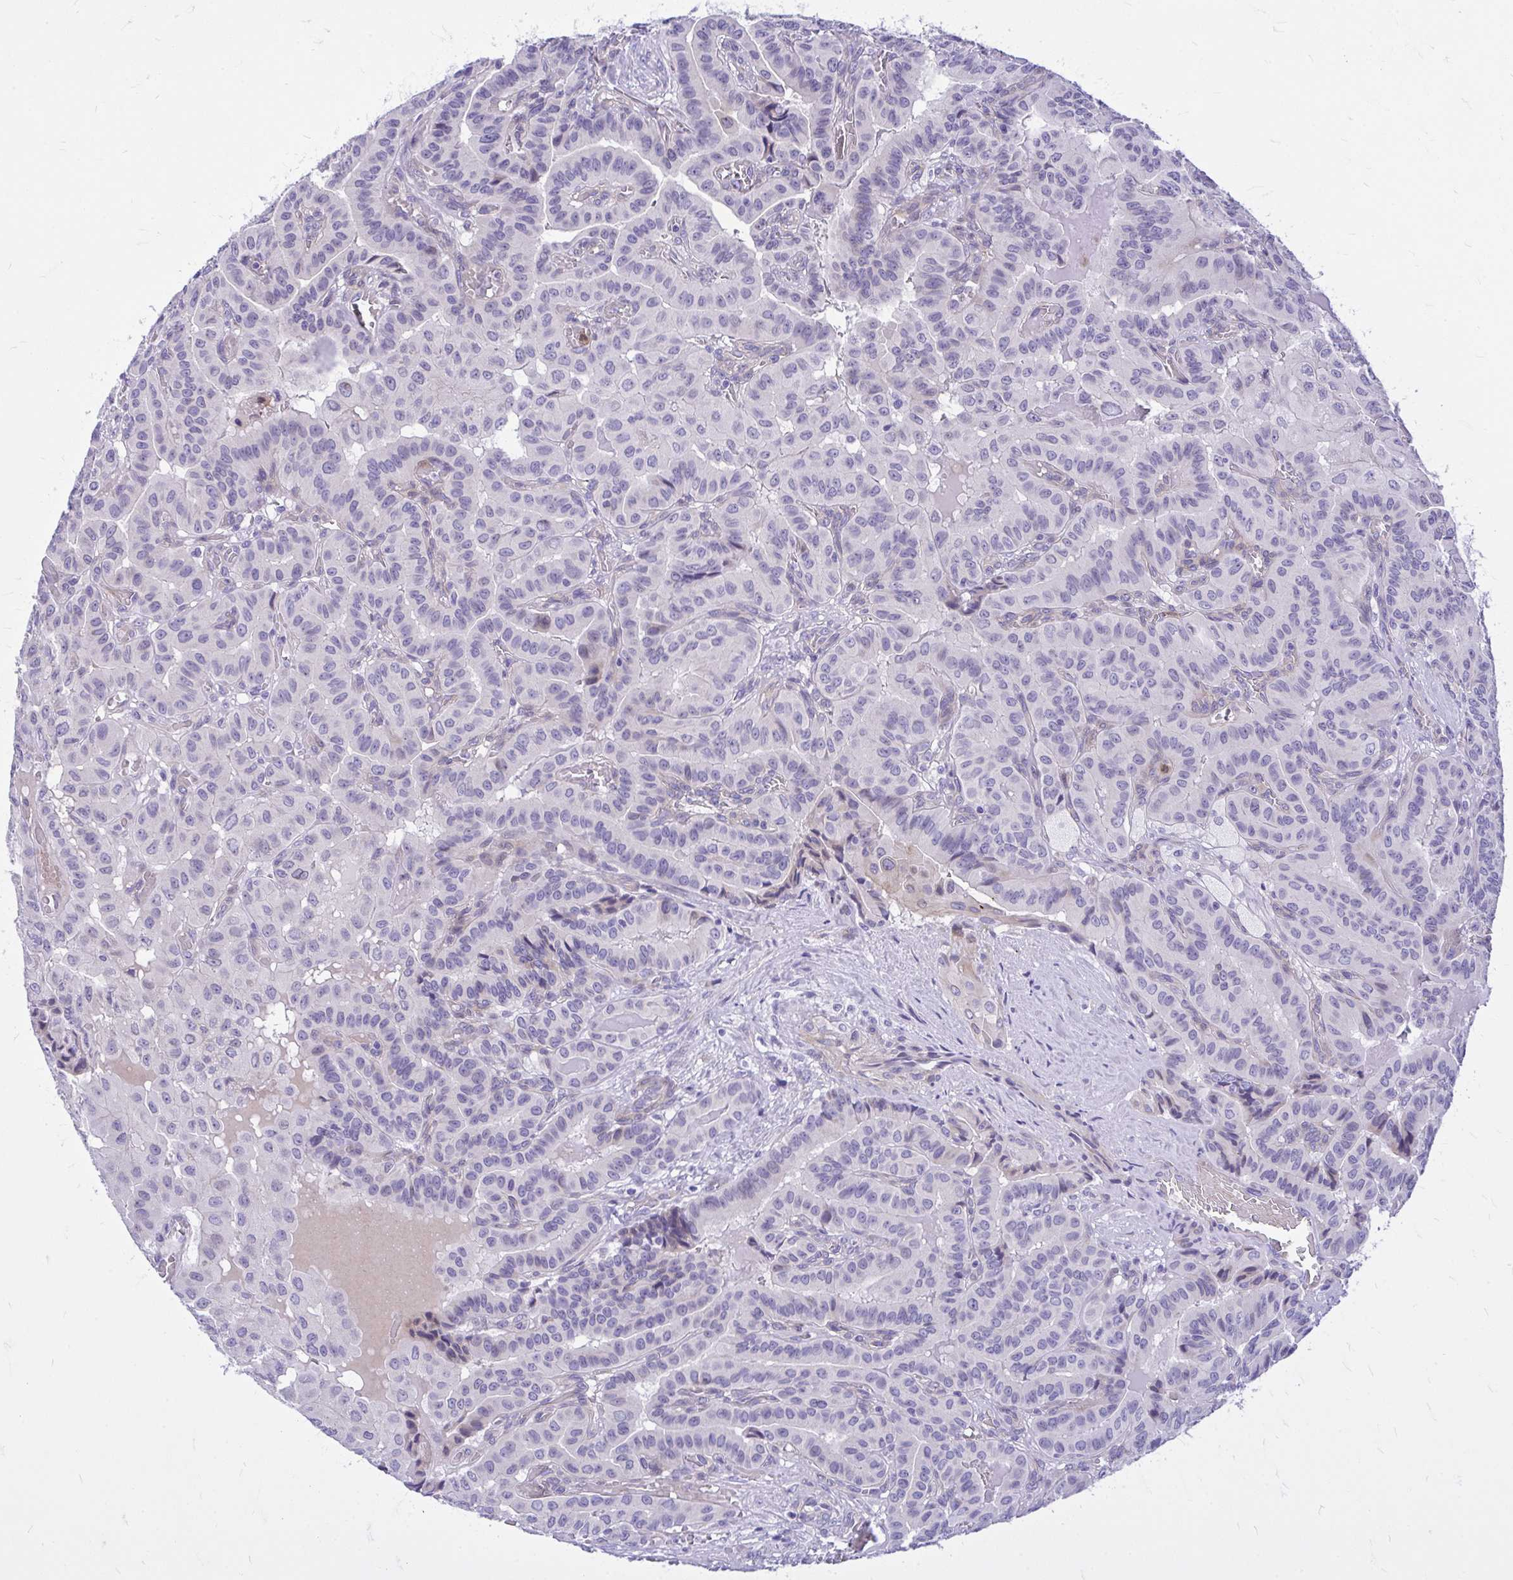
{"staining": {"intensity": "negative", "quantity": "none", "location": "none"}, "tissue": "thyroid cancer", "cell_type": "Tumor cells", "image_type": "cancer", "snomed": [{"axis": "morphology", "description": "Papillary adenocarcinoma, NOS"}, {"axis": "morphology", "description": "Papillary adenoma metastatic"}, {"axis": "topography", "description": "Thyroid gland"}], "caption": "Immunohistochemistry photomicrograph of neoplastic tissue: human thyroid papillary adenocarcinoma stained with DAB (3,3'-diaminobenzidine) displays no significant protein expression in tumor cells.", "gene": "ADAMTSL1", "patient": {"sex": "male", "age": 87}}